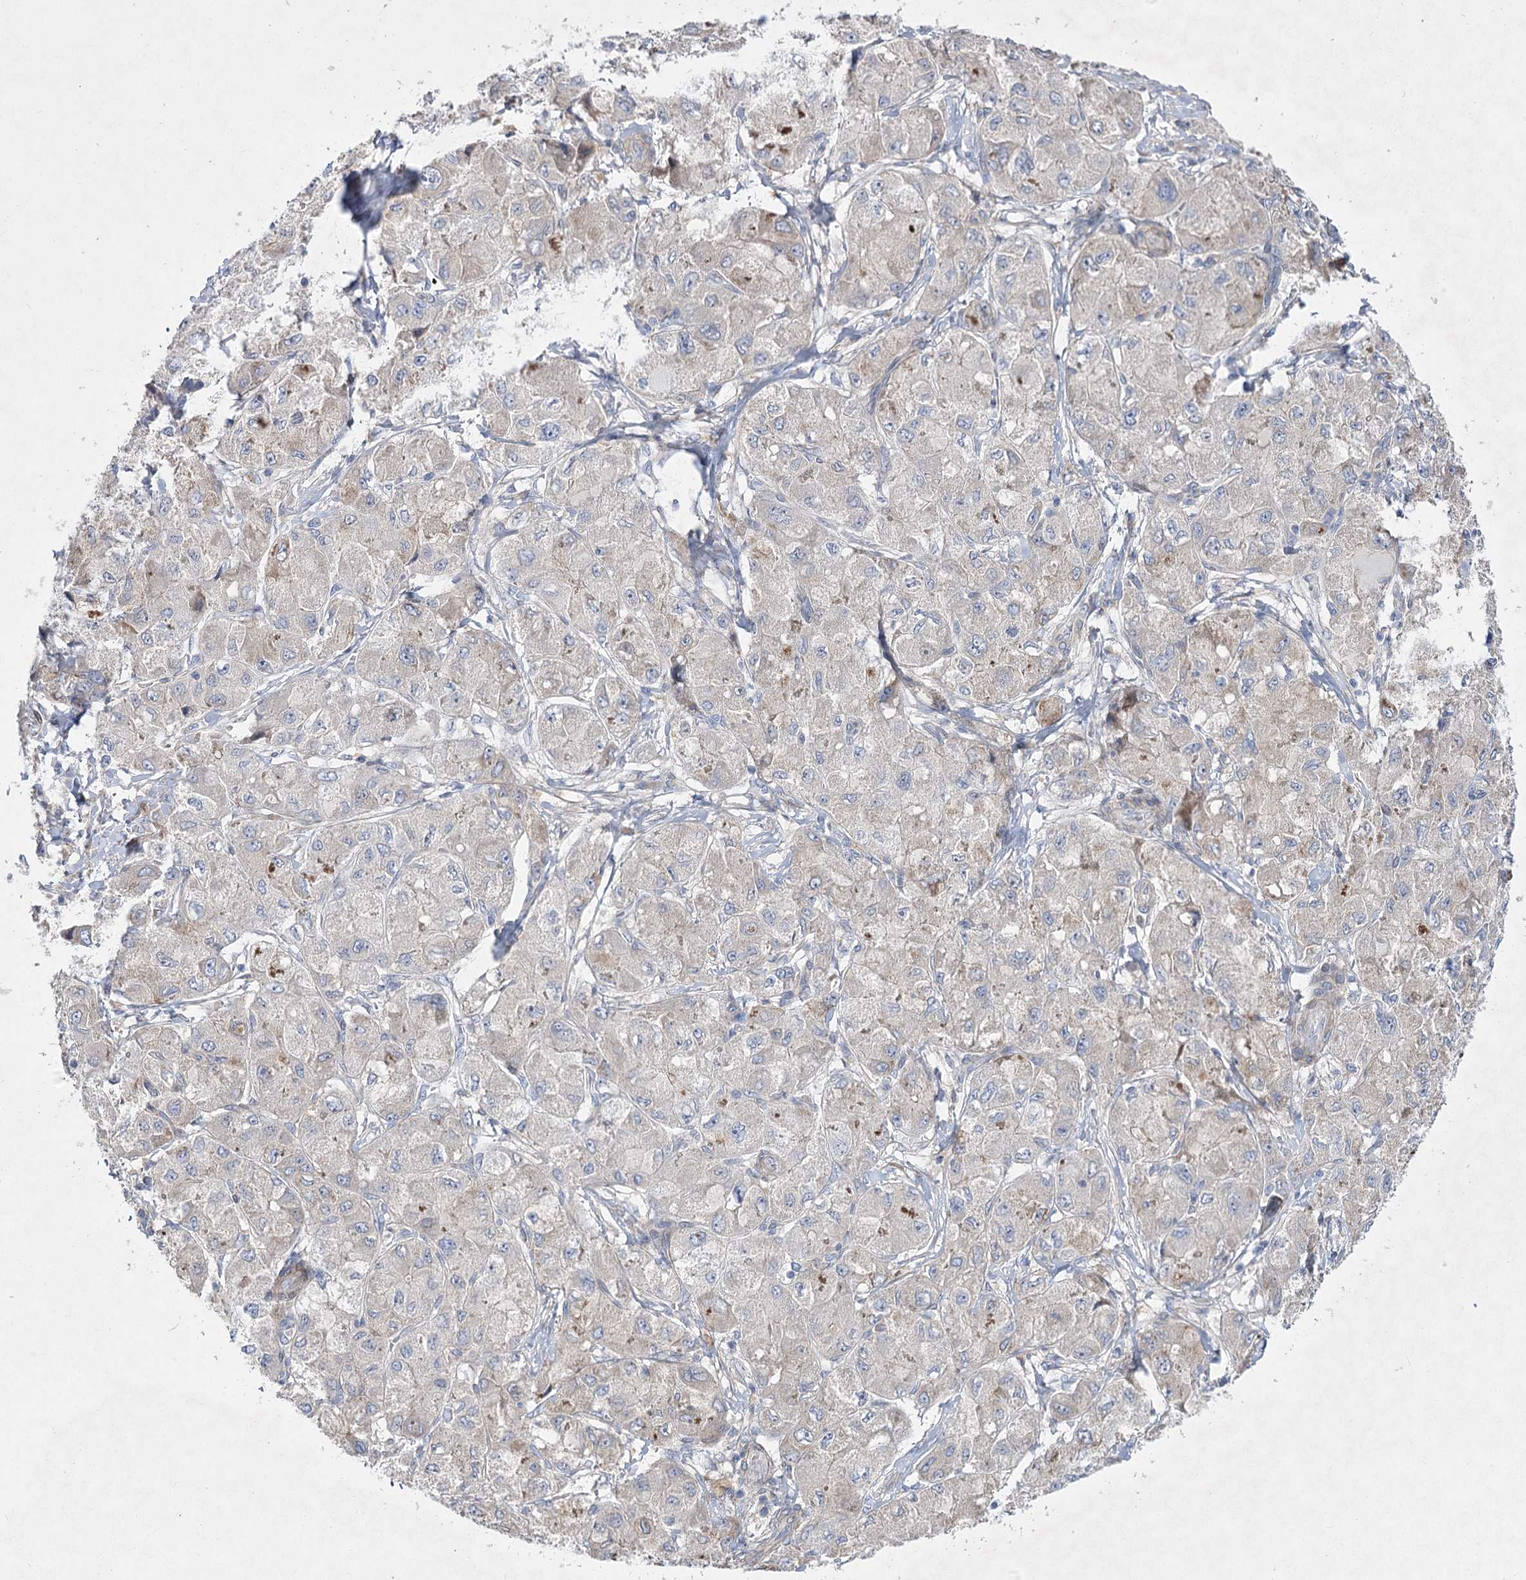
{"staining": {"intensity": "negative", "quantity": "none", "location": "none"}, "tissue": "liver cancer", "cell_type": "Tumor cells", "image_type": "cancer", "snomed": [{"axis": "morphology", "description": "Carcinoma, Hepatocellular, NOS"}, {"axis": "topography", "description": "Liver"}], "caption": "Human hepatocellular carcinoma (liver) stained for a protein using IHC displays no positivity in tumor cells.", "gene": "SH3BP5L", "patient": {"sex": "male", "age": 80}}